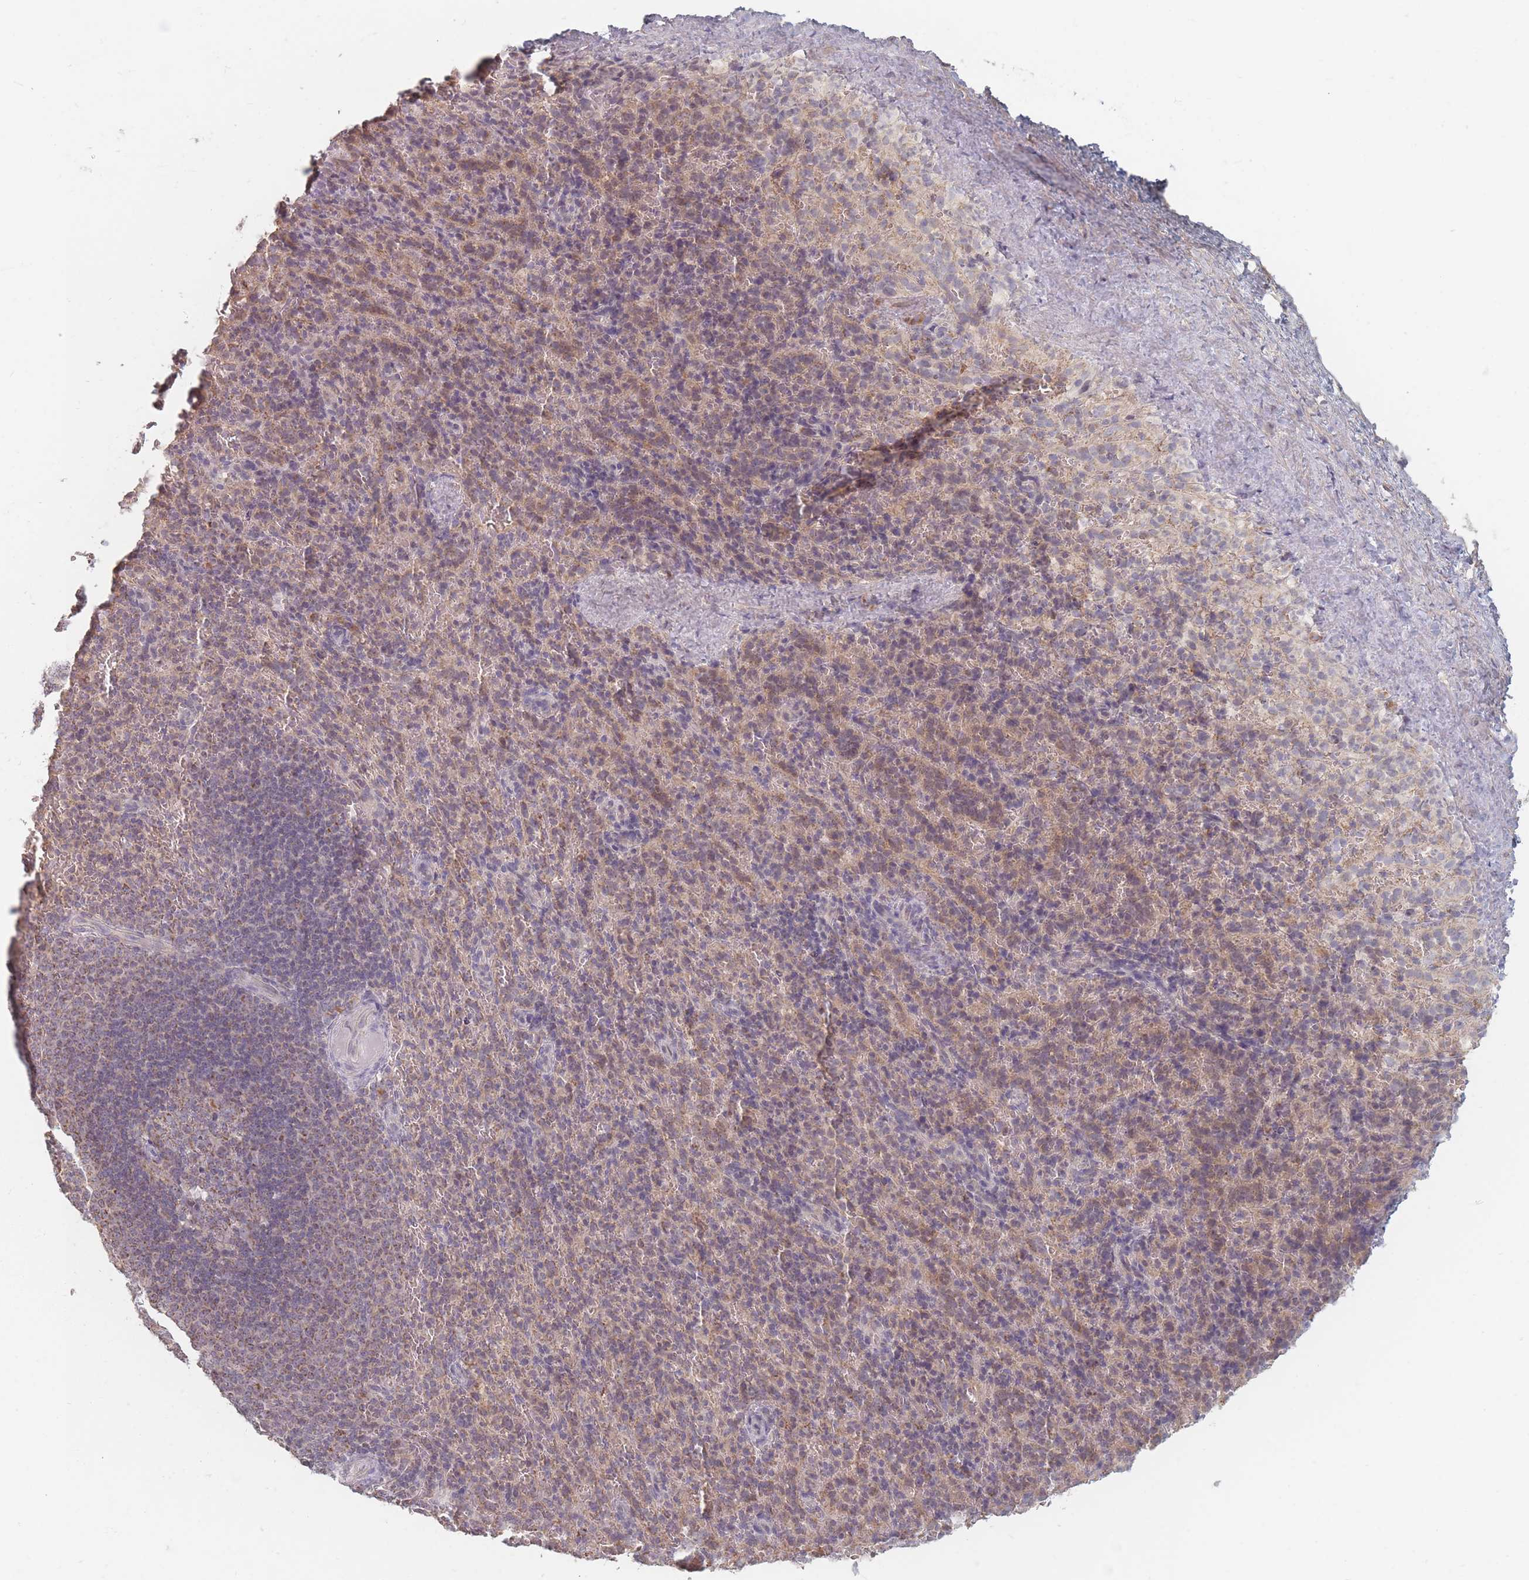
{"staining": {"intensity": "weak", "quantity": "25%-75%", "location": "cytoplasmic/membranous"}, "tissue": "spleen", "cell_type": "Cells in red pulp", "image_type": "normal", "snomed": [{"axis": "morphology", "description": "Normal tissue, NOS"}, {"axis": "topography", "description": "Spleen"}], "caption": "IHC (DAB (3,3'-diaminobenzidine)) staining of normal spleen reveals weak cytoplasmic/membranous protein staining in approximately 25%-75% of cells in red pulp.", "gene": "OR2M4", "patient": {"sex": "female", "age": 21}}